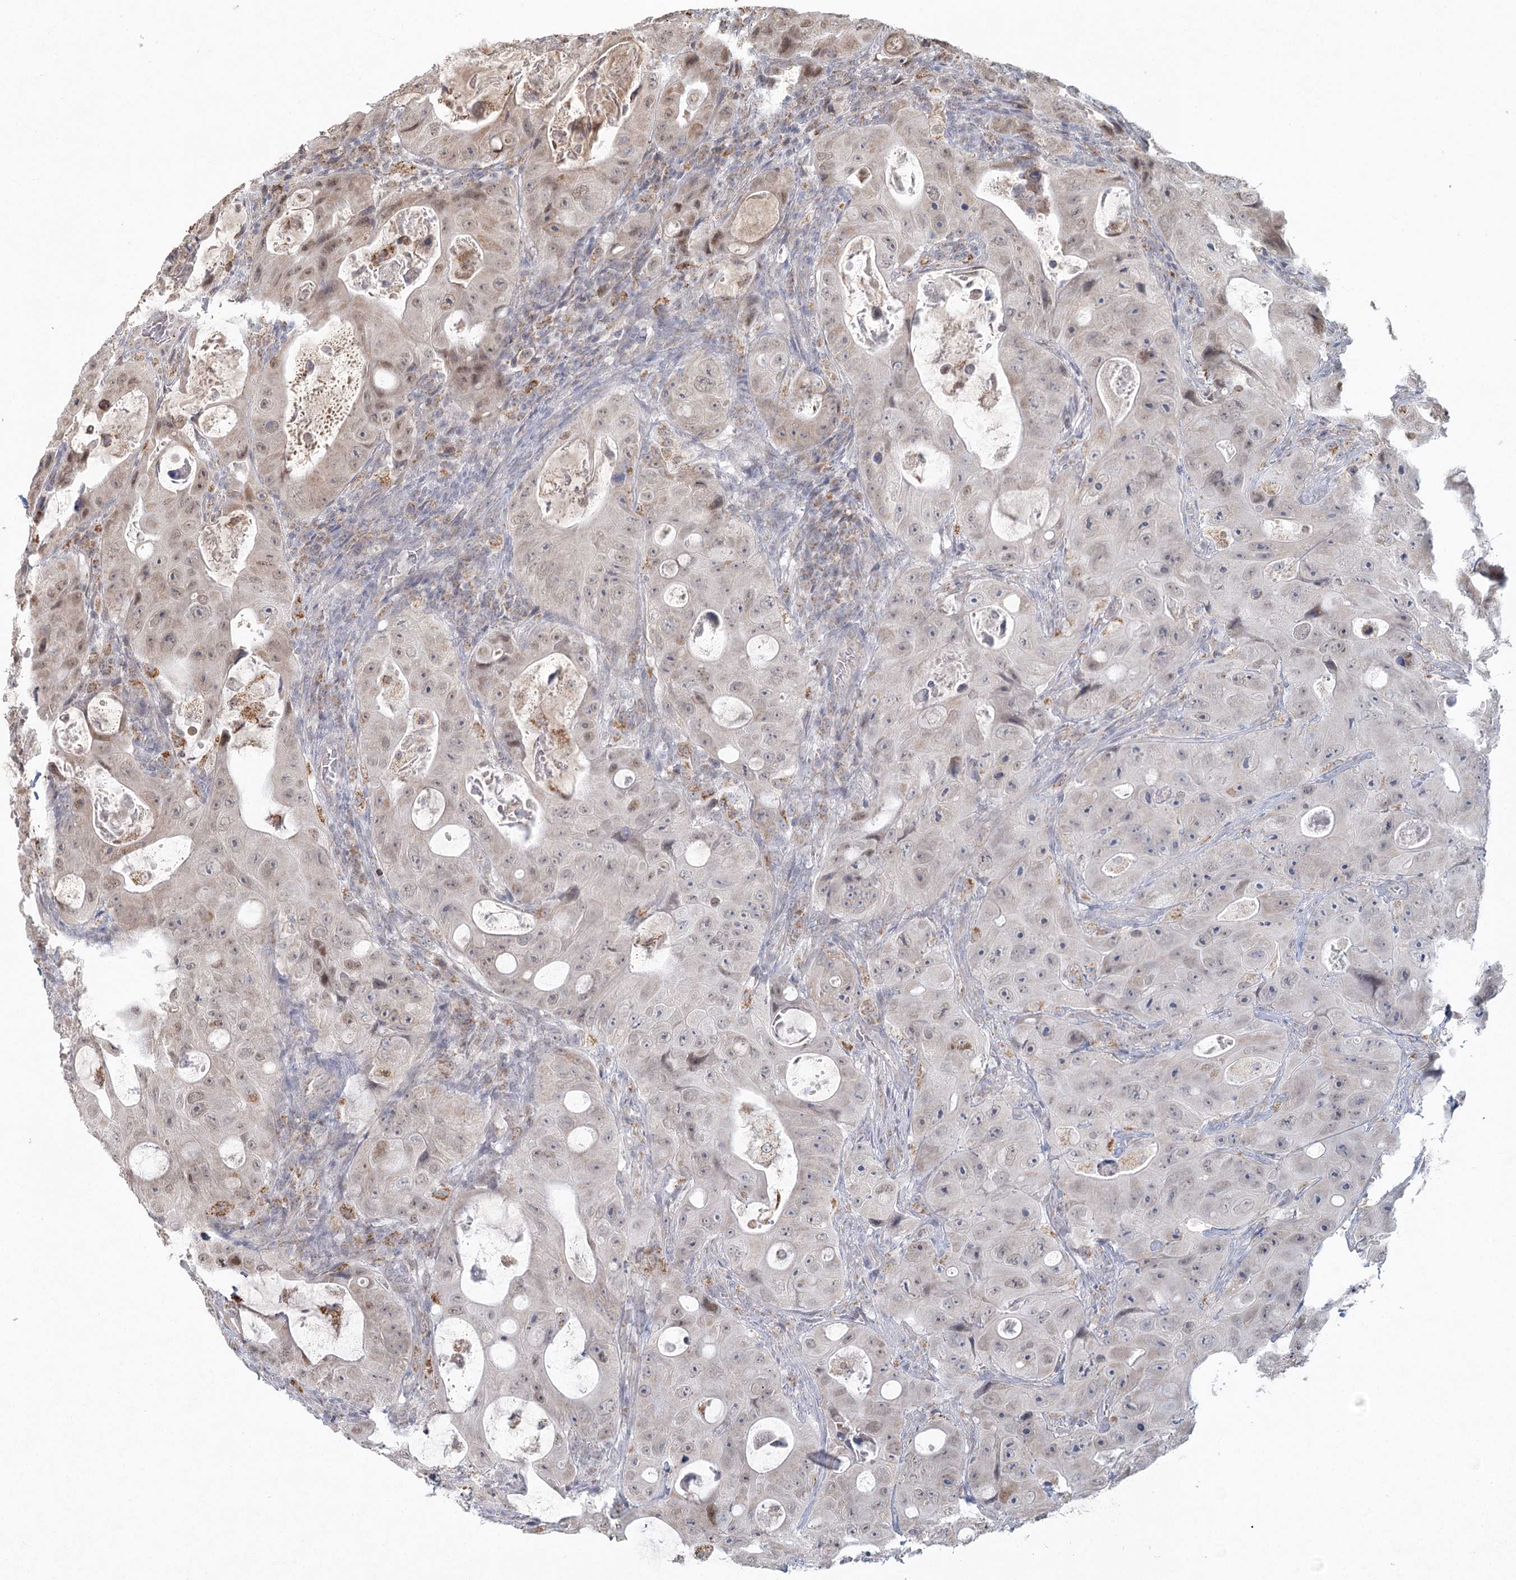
{"staining": {"intensity": "weak", "quantity": "<25%", "location": "nuclear"}, "tissue": "colorectal cancer", "cell_type": "Tumor cells", "image_type": "cancer", "snomed": [{"axis": "morphology", "description": "Adenocarcinoma, NOS"}, {"axis": "topography", "description": "Colon"}], "caption": "Human adenocarcinoma (colorectal) stained for a protein using IHC shows no expression in tumor cells.", "gene": "LACTB", "patient": {"sex": "female", "age": 46}}